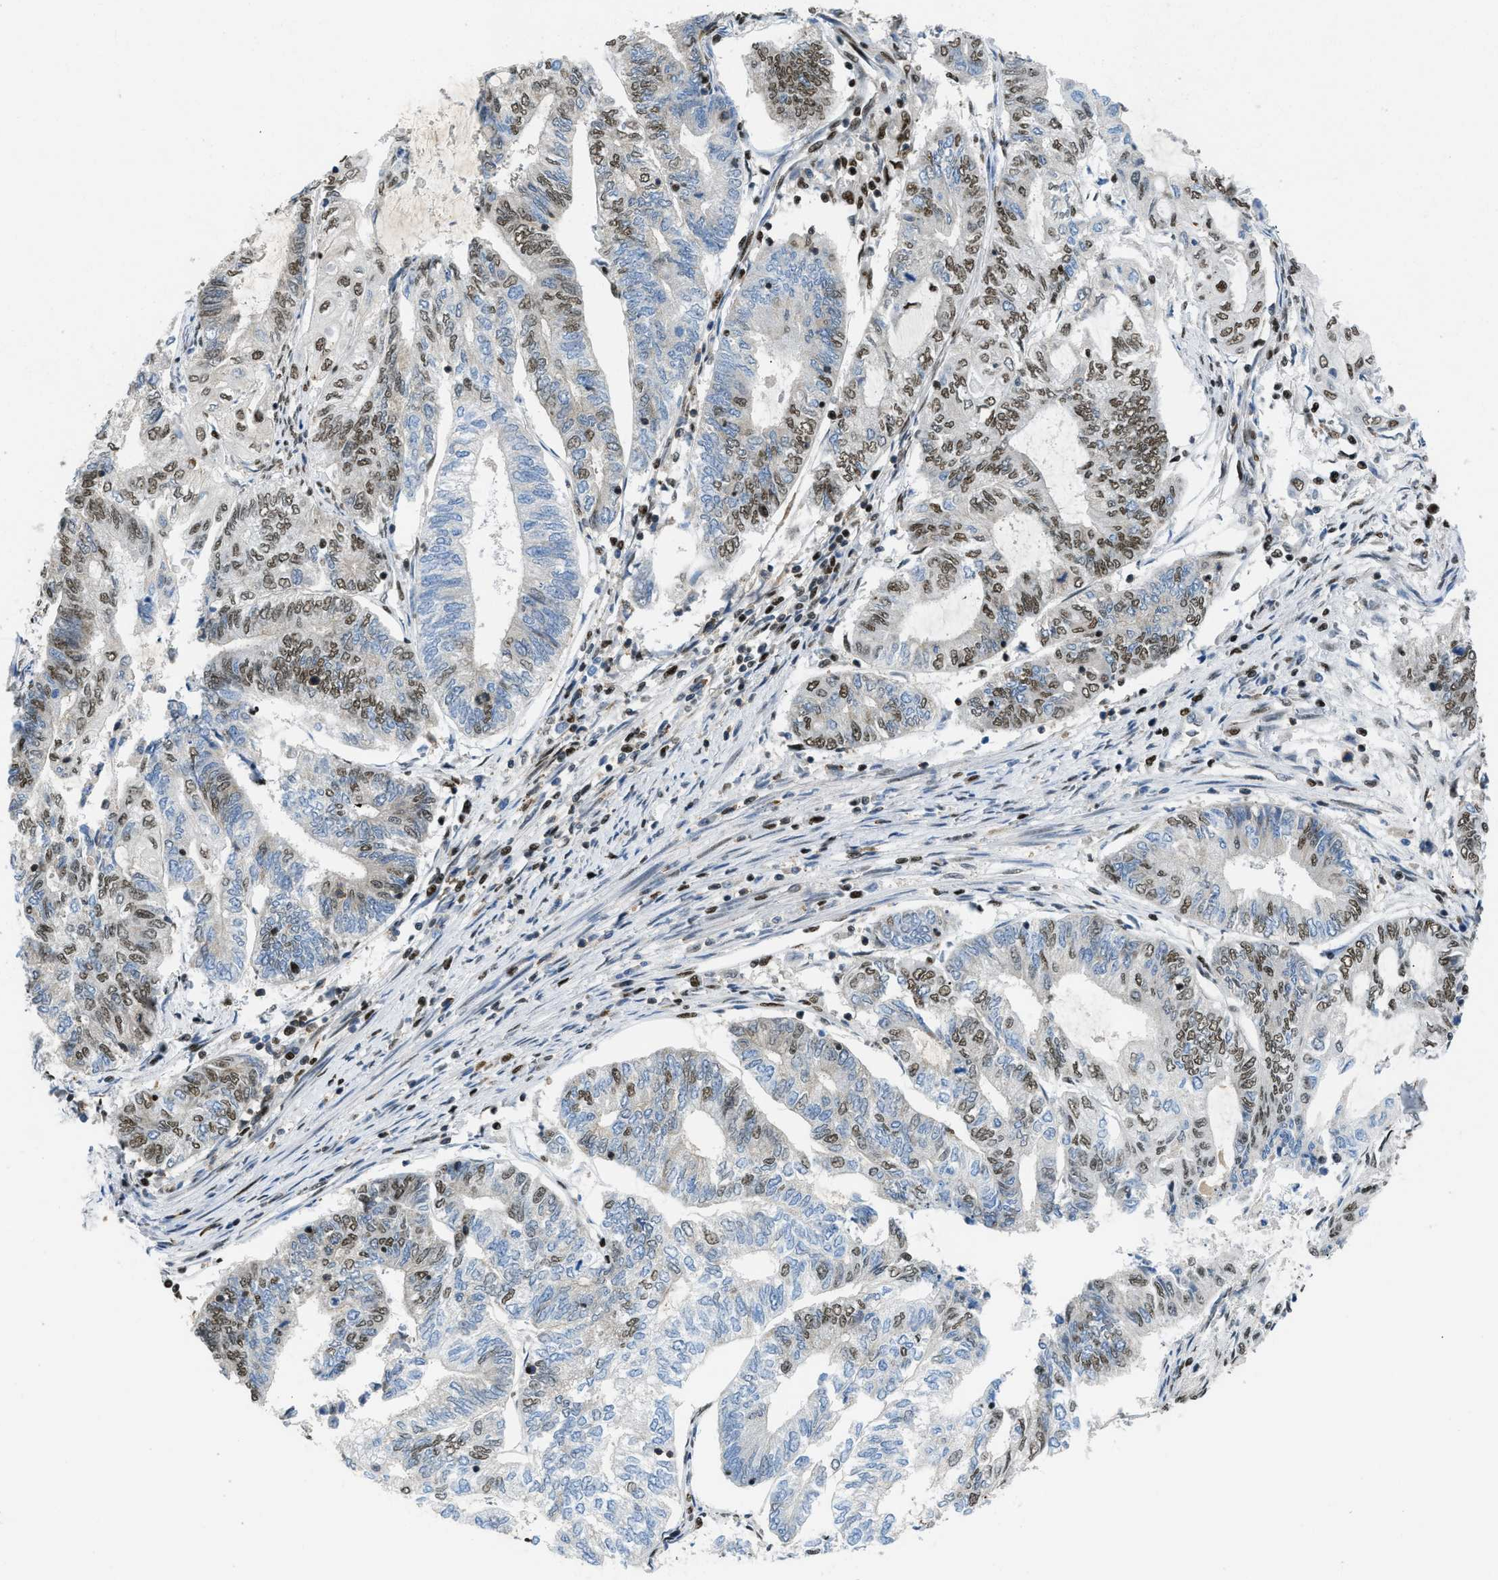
{"staining": {"intensity": "moderate", "quantity": "25%-75%", "location": "nuclear"}, "tissue": "endometrial cancer", "cell_type": "Tumor cells", "image_type": "cancer", "snomed": [{"axis": "morphology", "description": "Adenocarcinoma, NOS"}, {"axis": "topography", "description": "Uterus"}, {"axis": "topography", "description": "Endometrium"}], "caption": "Approximately 25%-75% of tumor cells in adenocarcinoma (endometrial) demonstrate moderate nuclear protein expression as visualized by brown immunohistochemical staining.", "gene": "SCAF4", "patient": {"sex": "female", "age": 70}}